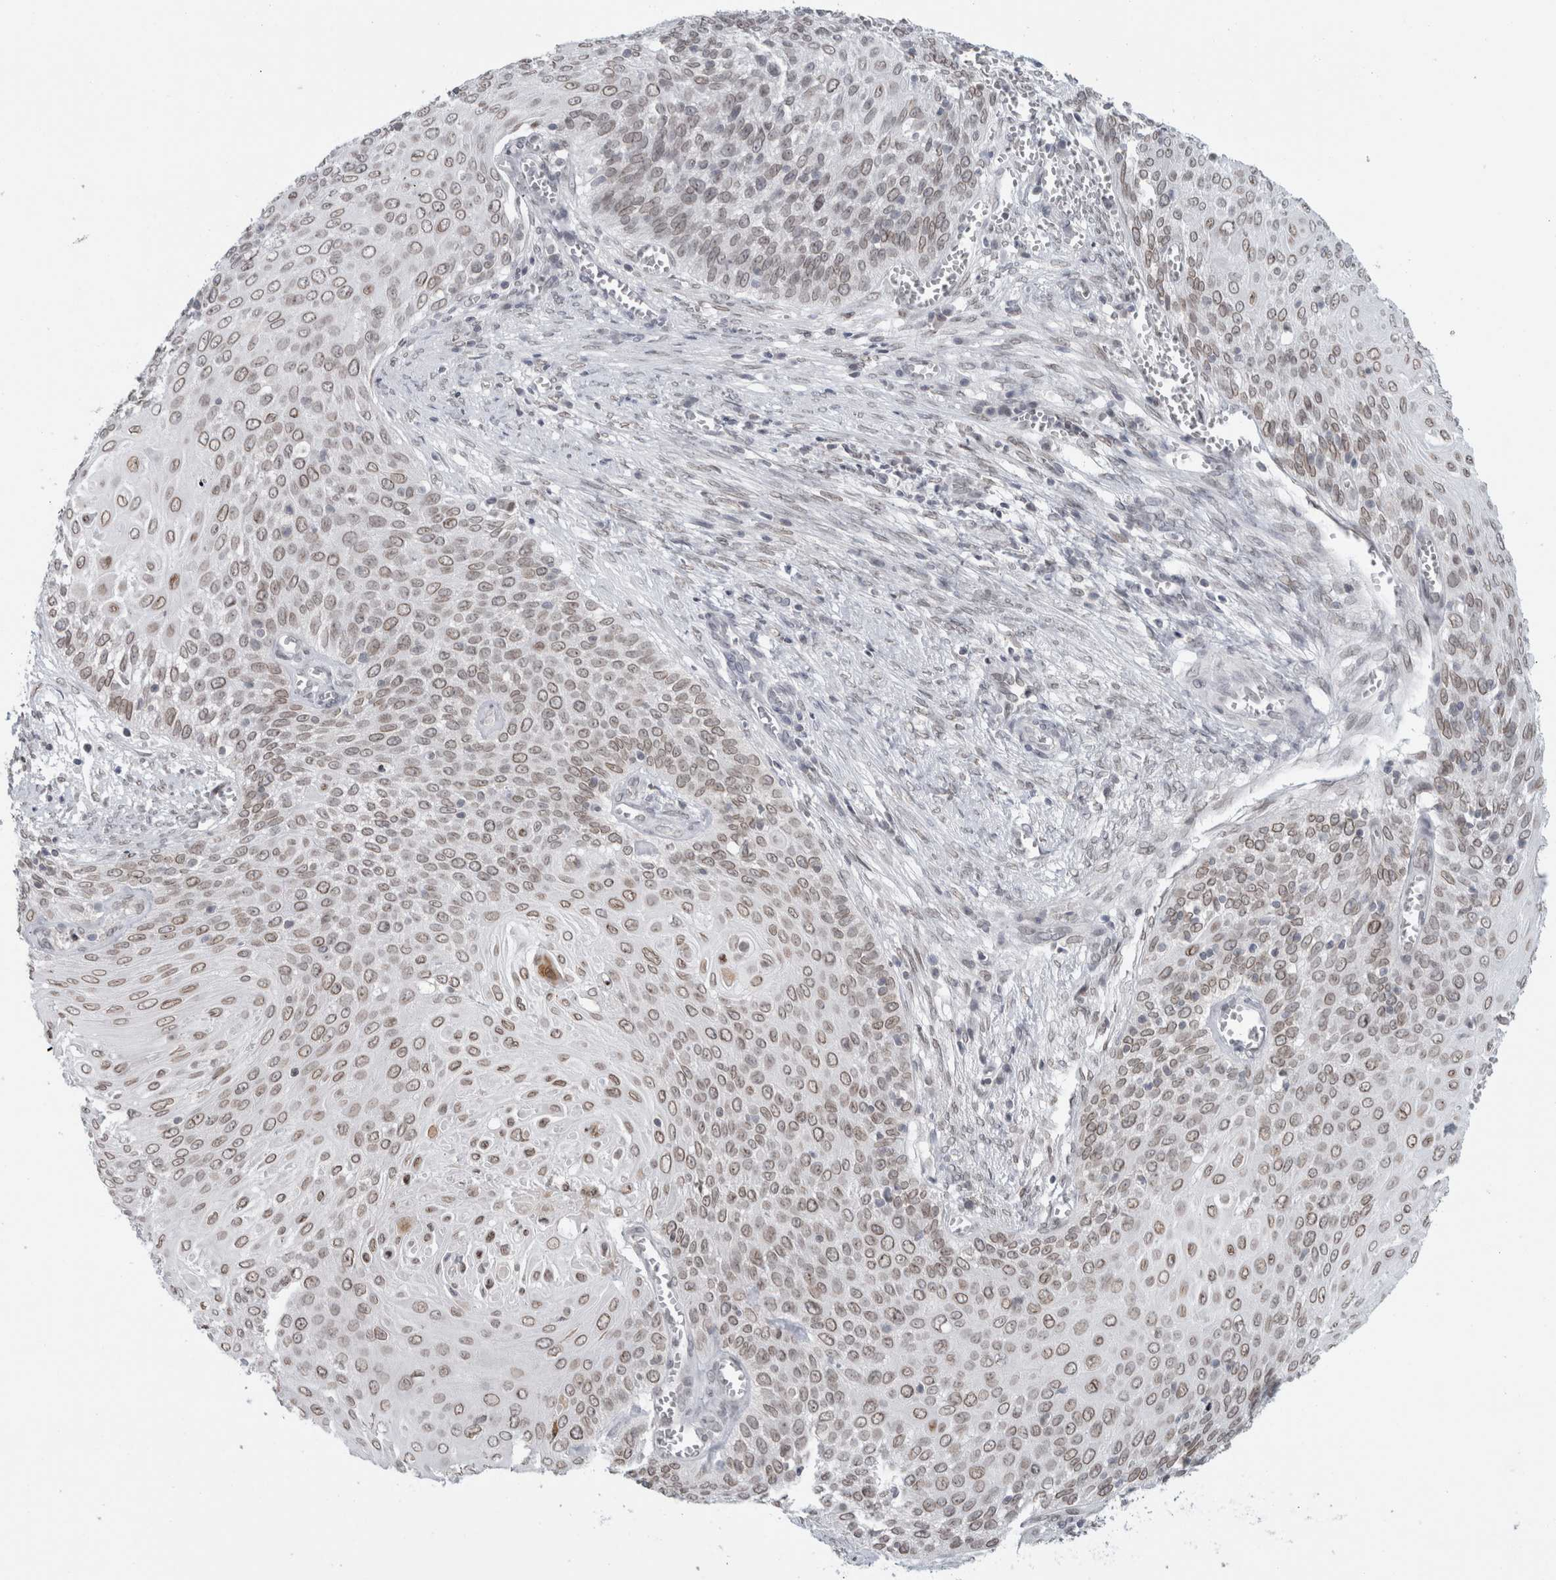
{"staining": {"intensity": "weak", "quantity": ">75%", "location": "nuclear"}, "tissue": "cervical cancer", "cell_type": "Tumor cells", "image_type": "cancer", "snomed": [{"axis": "morphology", "description": "Squamous cell carcinoma, NOS"}, {"axis": "topography", "description": "Cervix"}], "caption": "DAB (3,3'-diaminobenzidine) immunohistochemical staining of cervical cancer reveals weak nuclear protein expression in approximately >75% of tumor cells.", "gene": "ZNF770", "patient": {"sex": "female", "age": 39}}